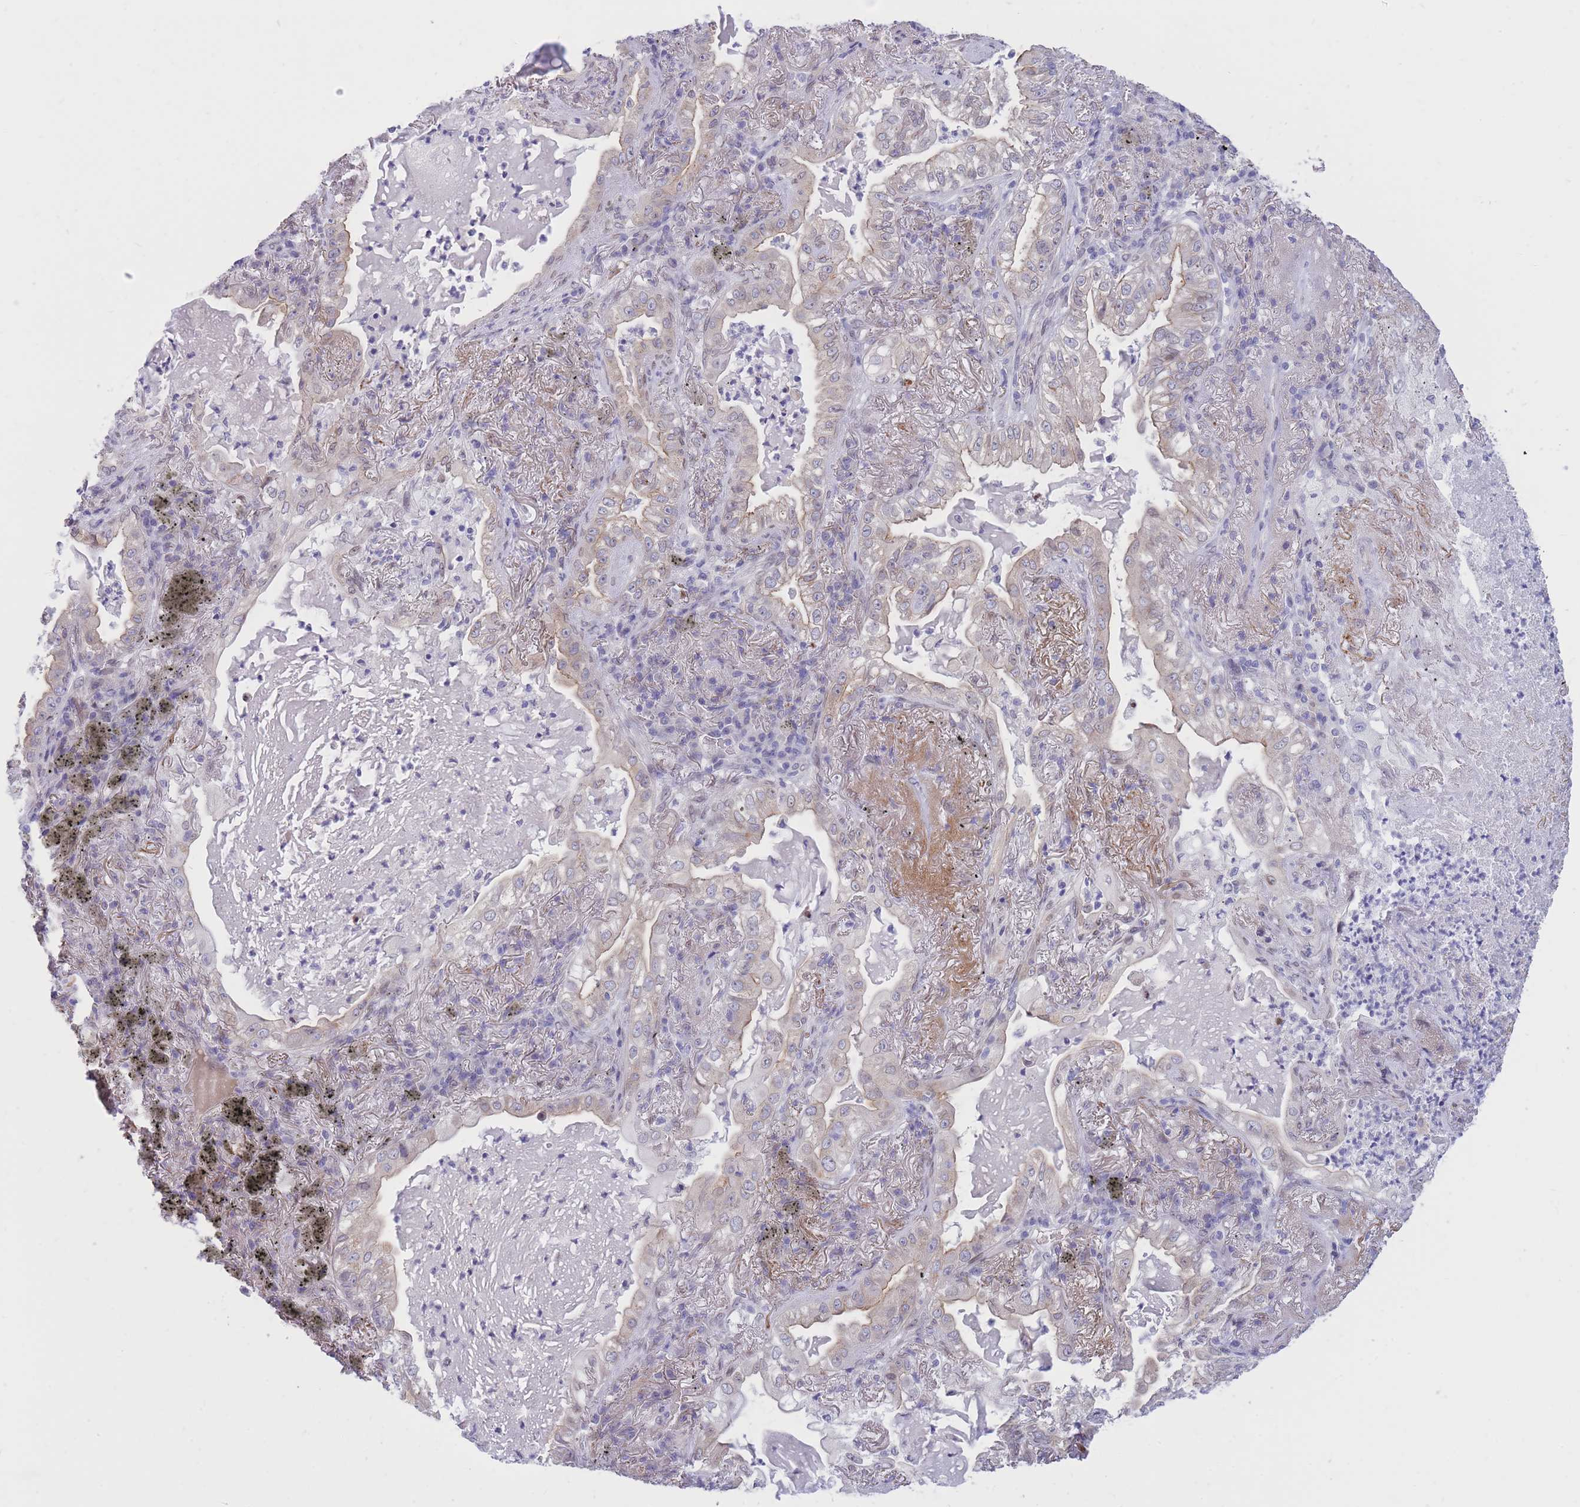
{"staining": {"intensity": "weak", "quantity": "<25%", "location": "cytoplasmic/membranous"}, "tissue": "lung cancer", "cell_type": "Tumor cells", "image_type": "cancer", "snomed": [{"axis": "morphology", "description": "Adenocarcinoma, NOS"}, {"axis": "topography", "description": "Lung"}], "caption": "DAB (3,3'-diaminobenzidine) immunohistochemical staining of human lung cancer (adenocarcinoma) shows no significant expression in tumor cells.", "gene": "HOOK2", "patient": {"sex": "female", "age": 73}}